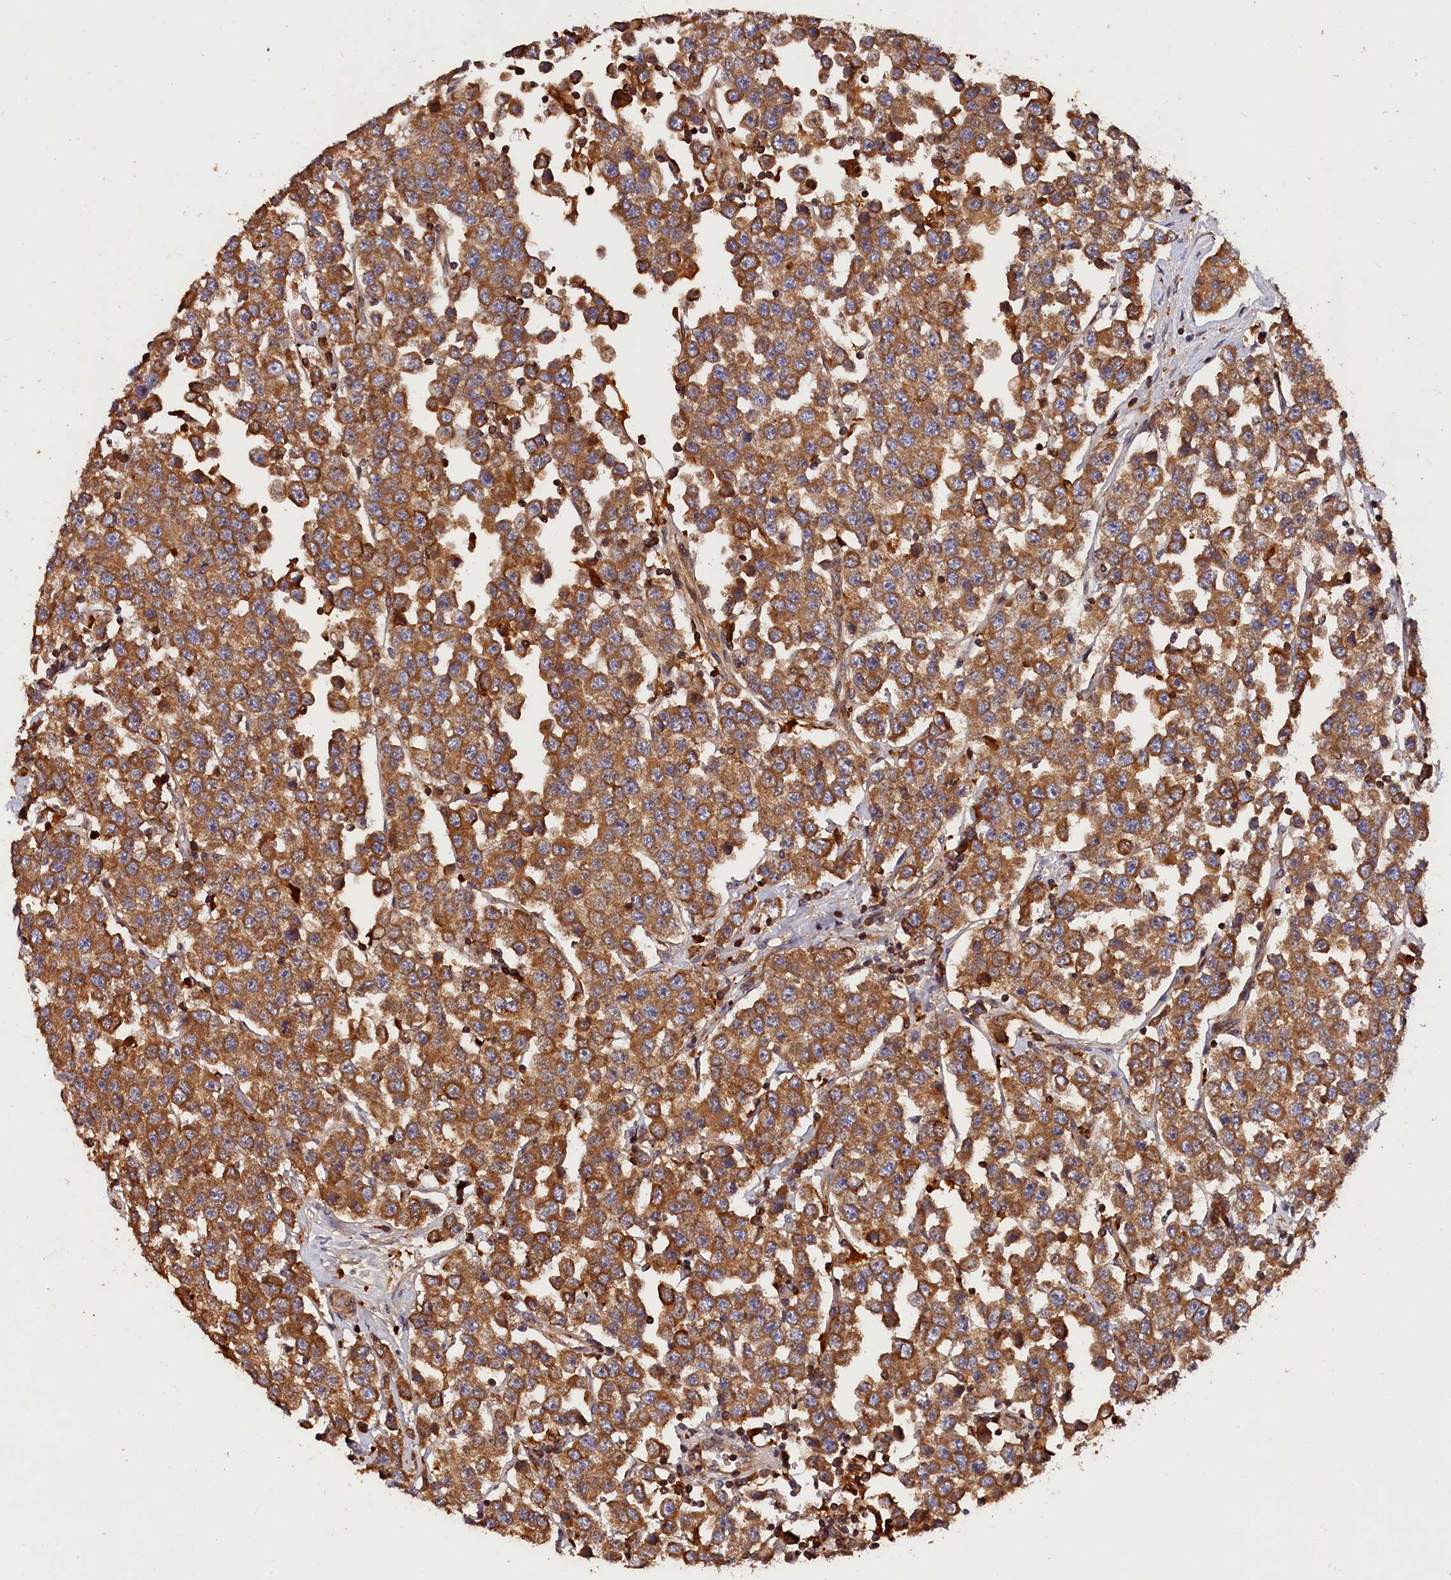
{"staining": {"intensity": "strong", "quantity": ">75%", "location": "cytoplasmic/membranous"}, "tissue": "testis cancer", "cell_type": "Tumor cells", "image_type": "cancer", "snomed": [{"axis": "morphology", "description": "Seminoma, NOS"}, {"axis": "topography", "description": "Testis"}], "caption": "IHC micrograph of testis seminoma stained for a protein (brown), which demonstrates high levels of strong cytoplasmic/membranous positivity in approximately >75% of tumor cells.", "gene": "HMOX2", "patient": {"sex": "male", "age": 28}}